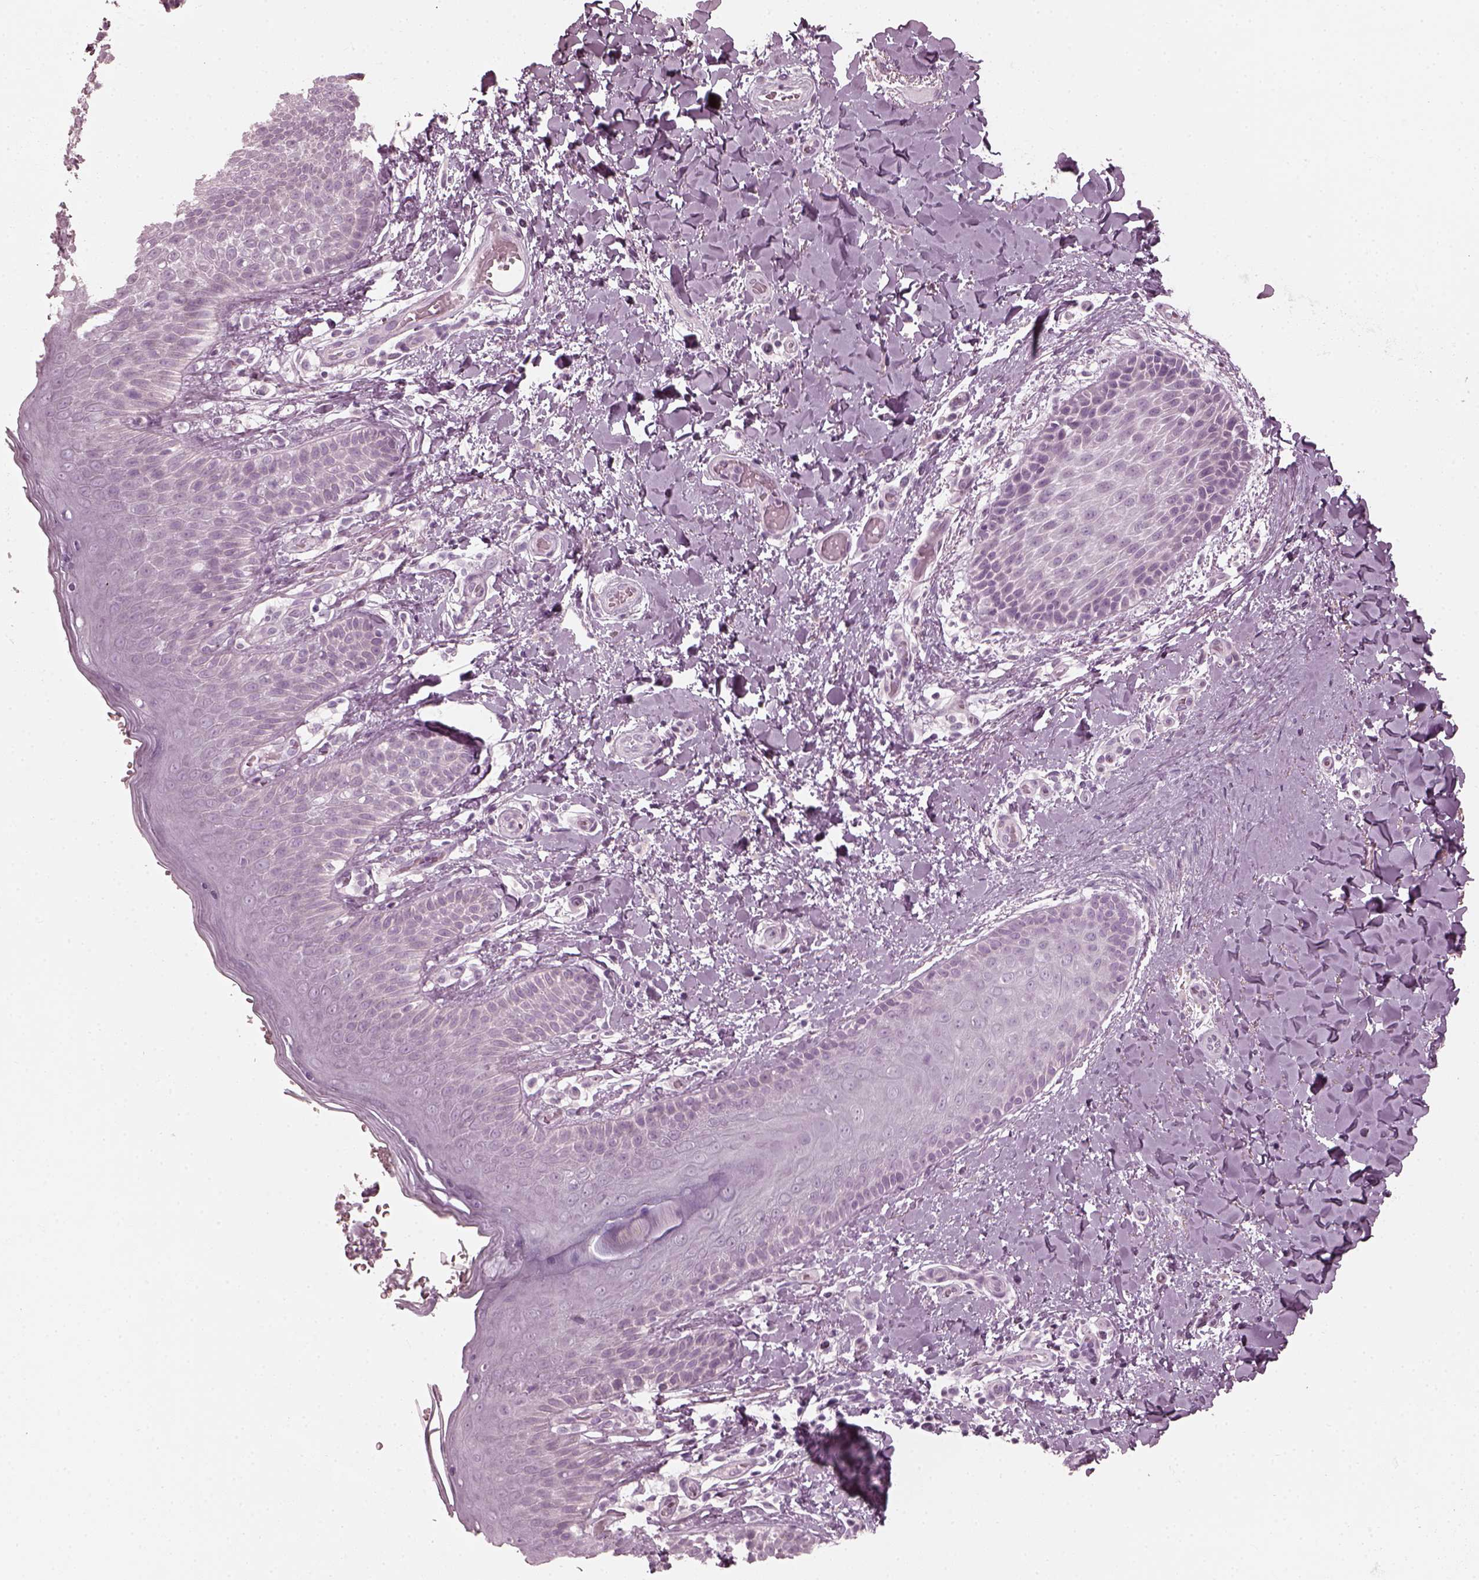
{"staining": {"intensity": "negative", "quantity": "none", "location": "none"}, "tissue": "skin", "cell_type": "Epidermal cells", "image_type": "normal", "snomed": [{"axis": "morphology", "description": "Normal tissue, NOS"}, {"axis": "topography", "description": "Anal"}], "caption": "IHC histopathology image of unremarkable skin: human skin stained with DAB reveals no significant protein staining in epidermal cells.", "gene": "SAXO2", "patient": {"sex": "male", "age": 36}}